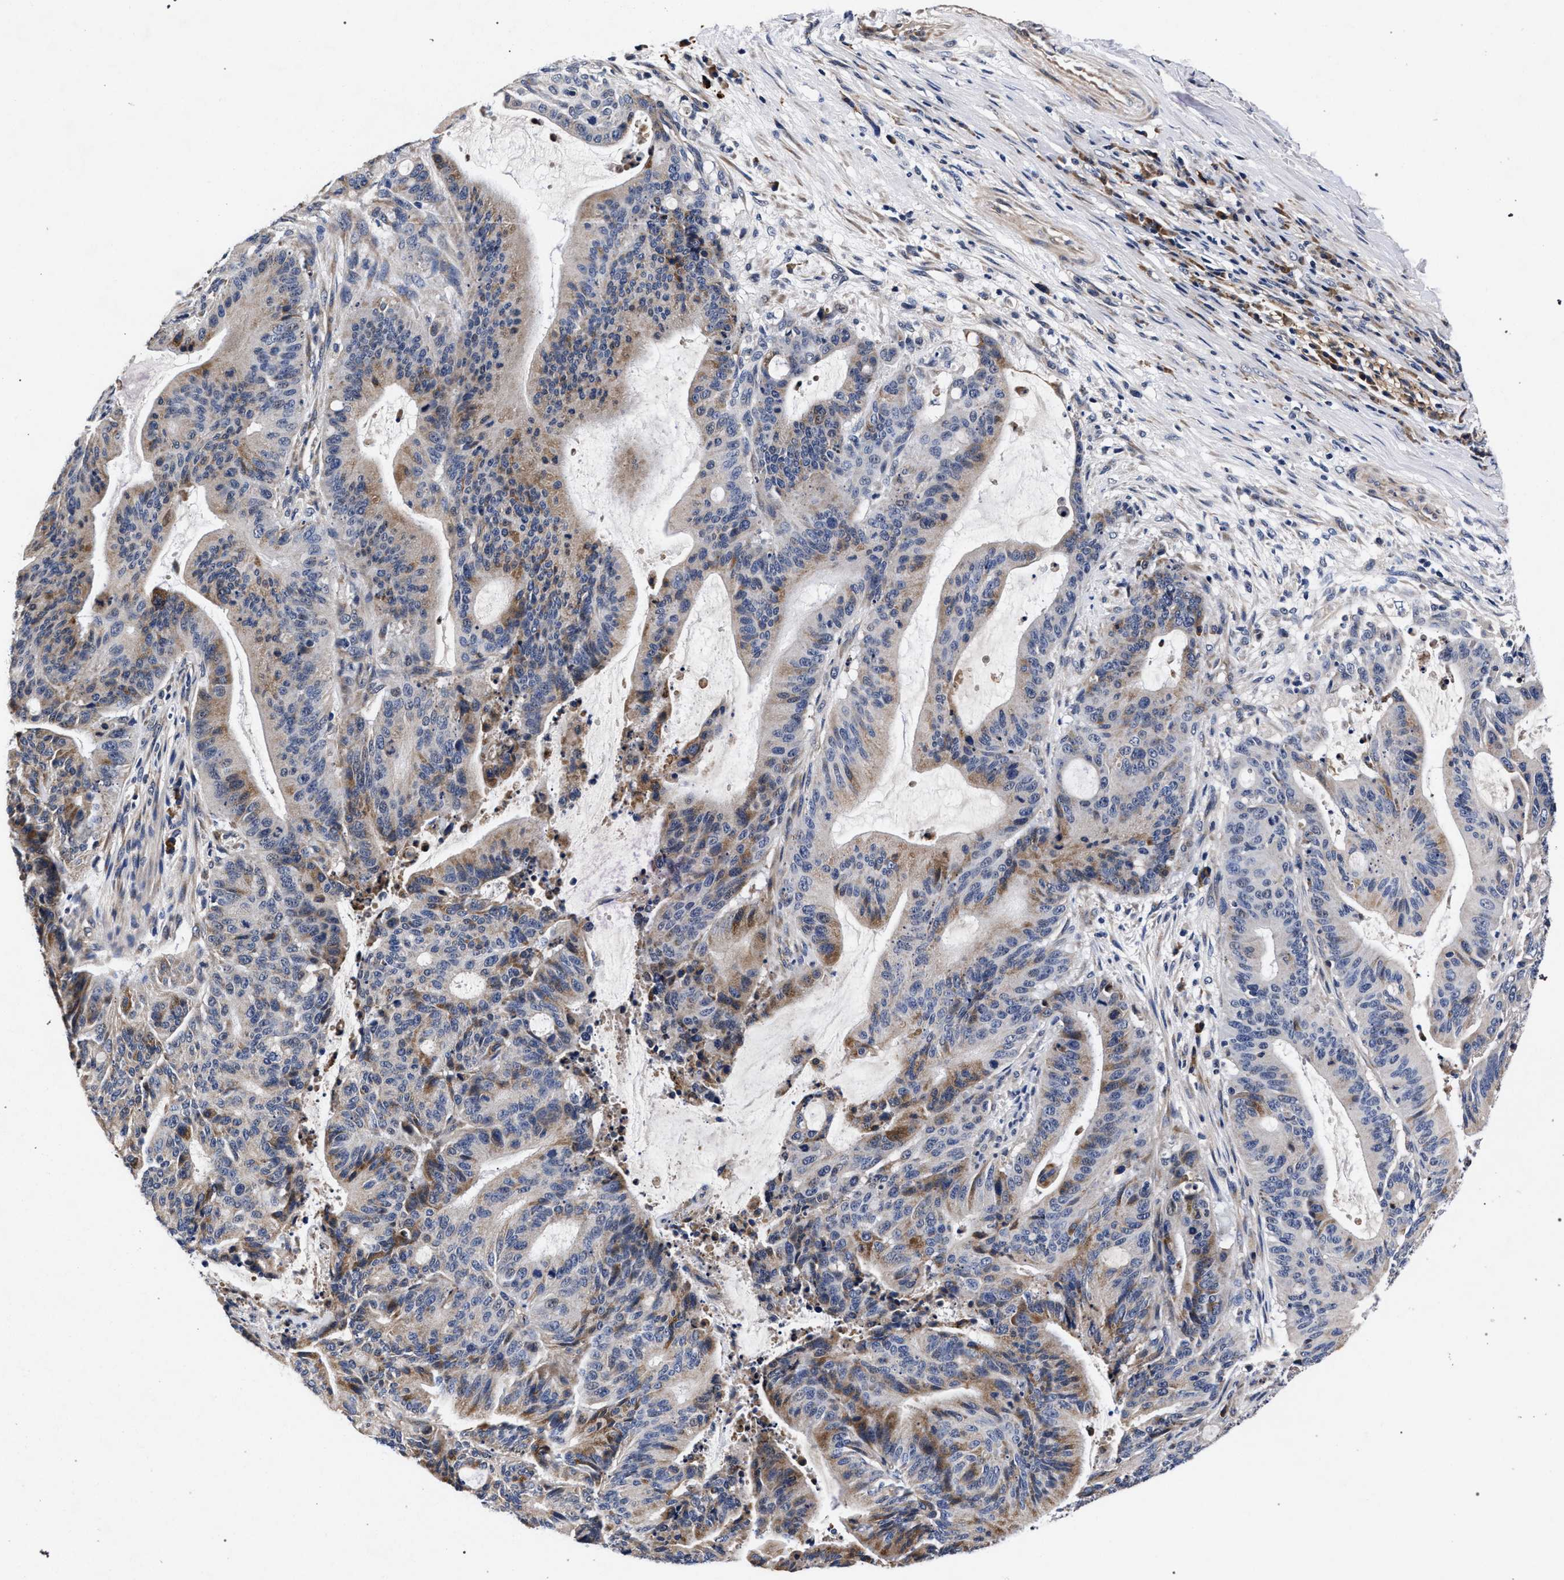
{"staining": {"intensity": "moderate", "quantity": "<25%", "location": "cytoplasmic/membranous"}, "tissue": "liver cancer", "cell_type": "Tumor cells", "image_type": "cancer", "snomed": [{"axis": "morphology", "description": "Normal tissue, NOS"}, {"axis": "morphology", "description": "Cholangiocarcinoma"}, {"axis": "topography", "description": "Liver"}, {"axis": "topography", "description": "Peripheral nerve tissue"}], "caption": "Protein positivity by IHC shows moderate cytoplasmic/membranous staining in approximately <25% of tumor cells in liver cancer (cholangiocarcinoma). (Stains: DAB (3,3'-diaminobenzidine) in brown, nuclei in blue, Microscopy: brightfield microscopy at high magnification).", "gene": "CFAP95", "patient": {"sex": "female", "age": 73}}